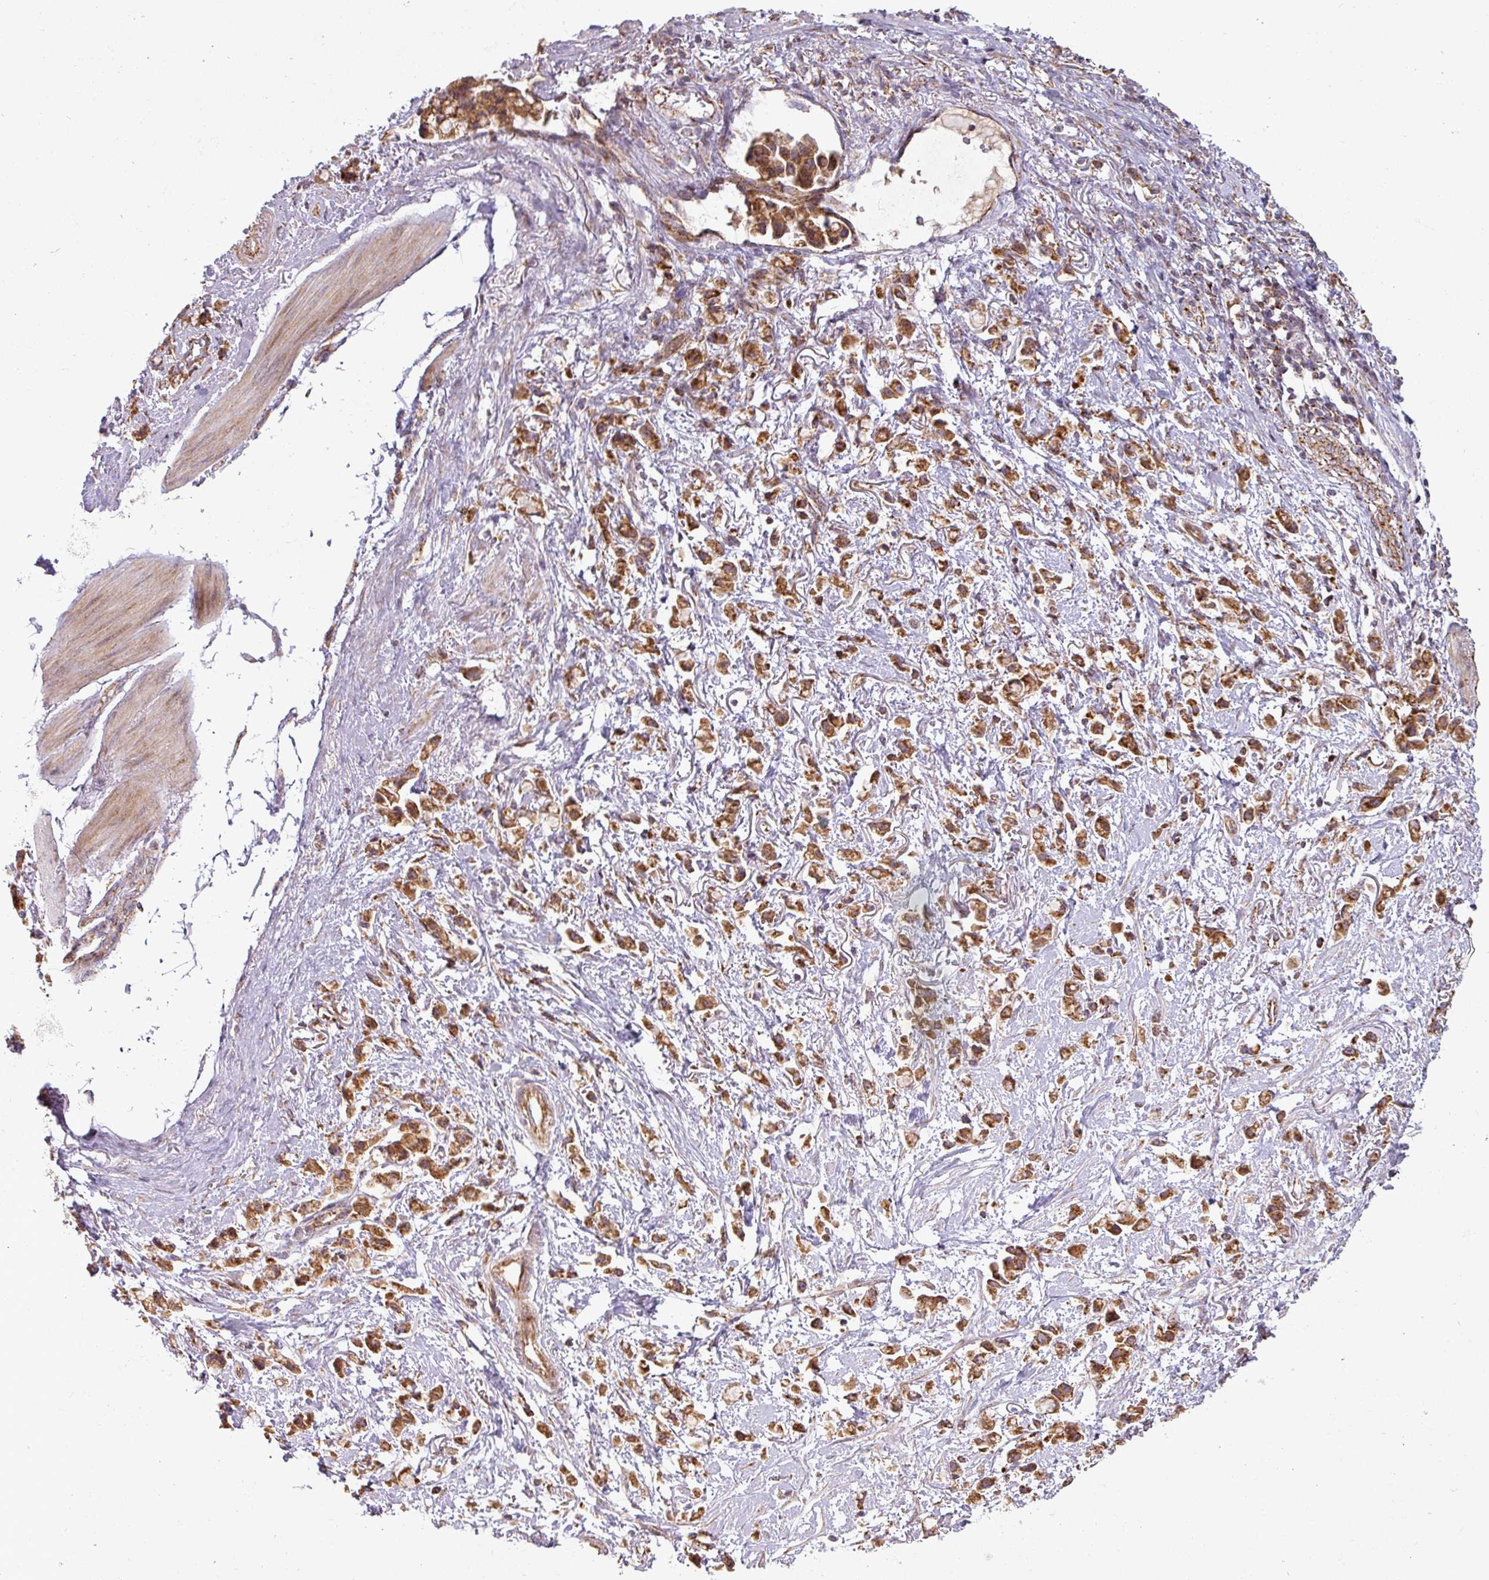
{"staining": {"intensity": "strong", "quantity": ">75%", "location": "cytoplasmic/membranous"}, "tissue": "stomach cancer", "cell_type": "Tumor cells", "image_type": "cancer", "snomed": [{"axis": "morphology", "description": "Adenocarcinoma, NOS"}, {"axis": "topography", "description": "Stomach"}], "caption": "The immunohistochemical stain shows strong cytoplasmic/membranous positivity in tumor cells of adenocarcinoma (stomach) tissue.", "gene": "GPD2", "patient": {"sex": "female", "age": 81}}